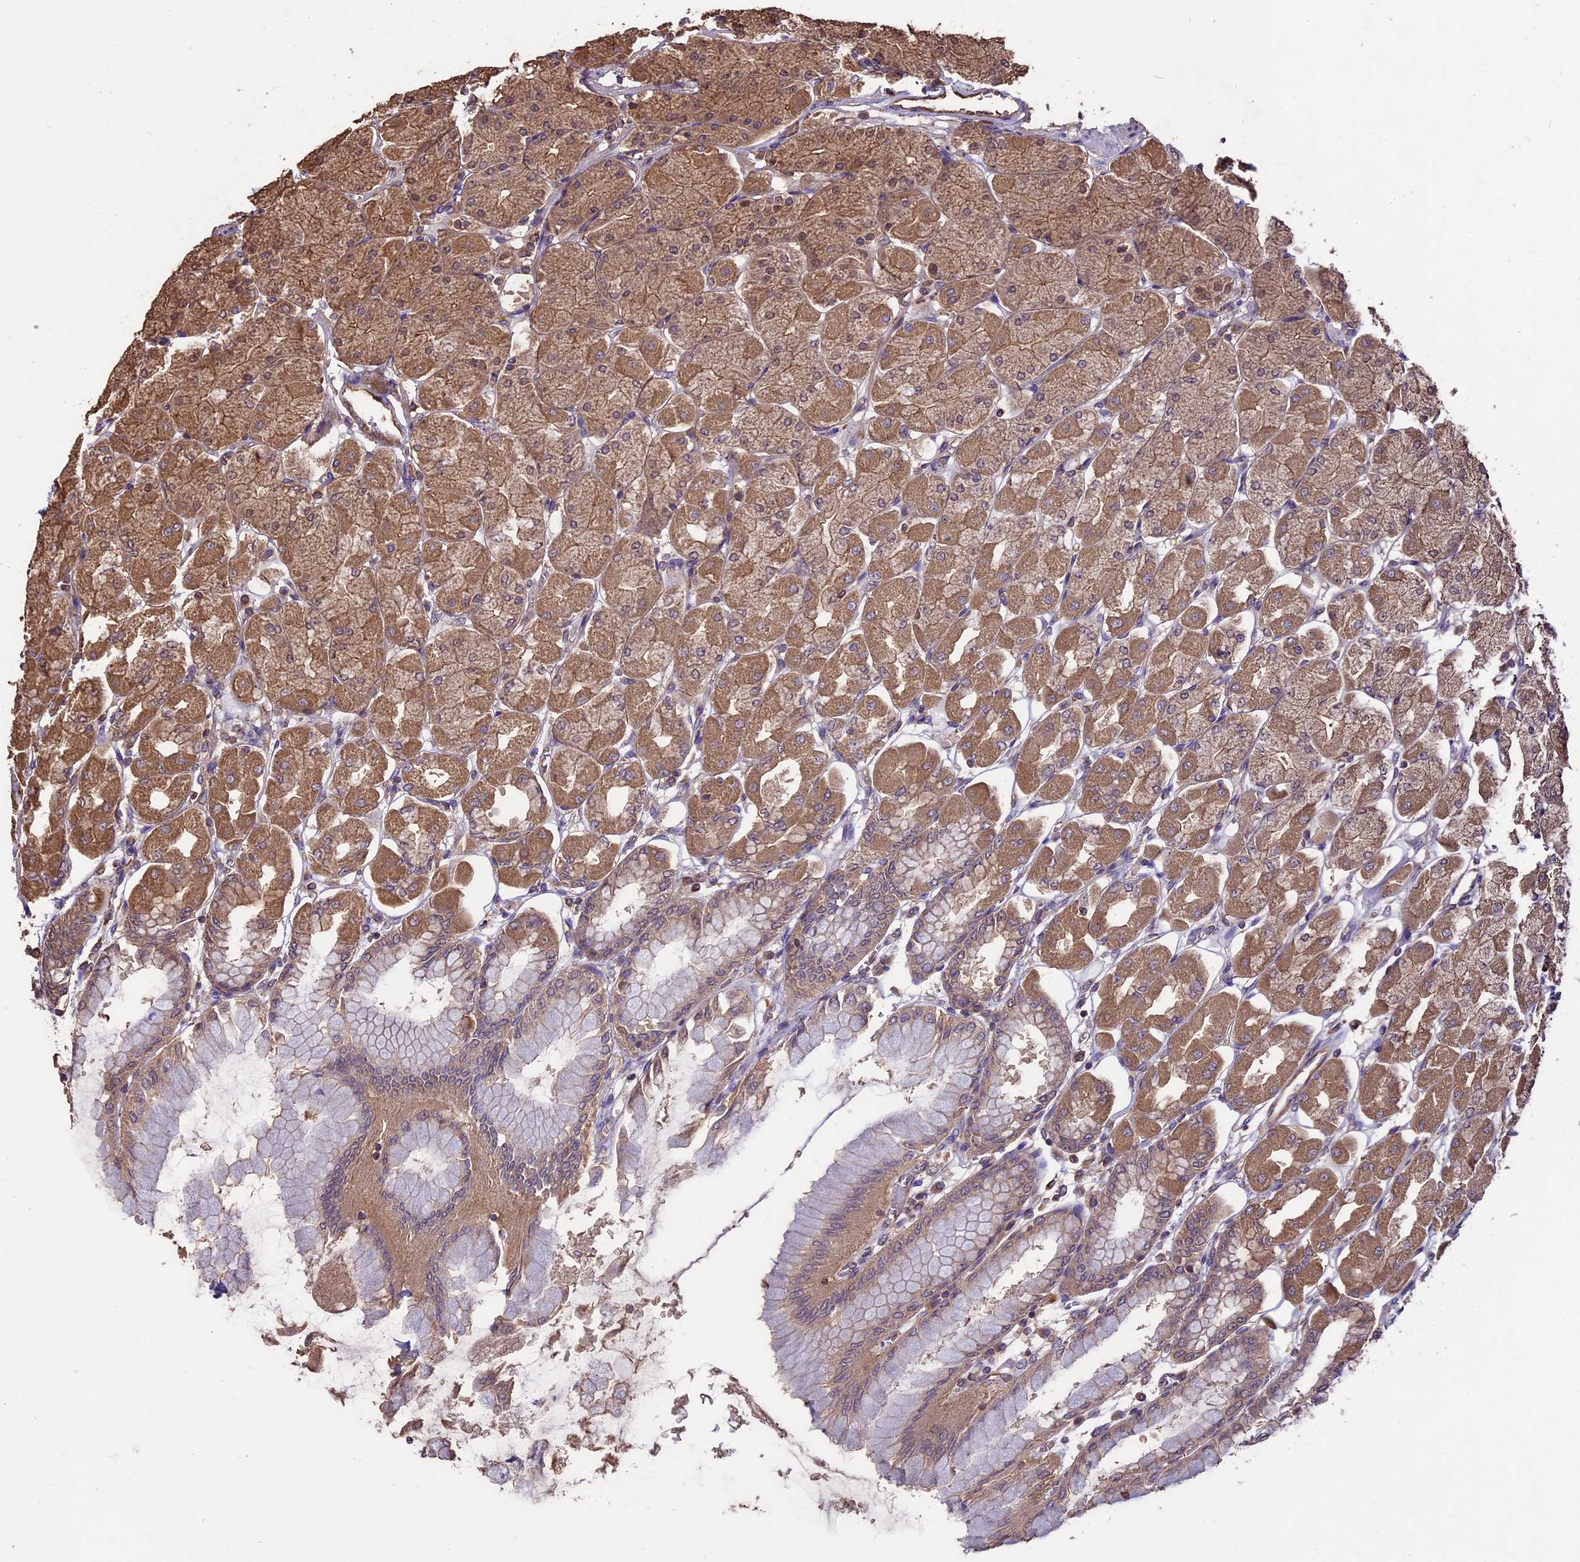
{"staining": {"intensity": "moderate", "quantity": ">75%", "location": "cytoplasmic/membranous"}, "tissue": "stomach", "cell_type": "Glandular cells", "image_type": "normal", "snomed": [{"axis": "morphology", "description": "Normal tissue, NOS"}, {"axis": "topography", "description": "Stomach, upper"}], "caption": "Moderate cytoplasmic/membranous protein expression is seen in approximately >75% of glandular cells in stomach. (DAB IHC with brightfield microscopy, high magnification).", "gene": "TTLL10", "patient": {"sex": "female", "age": 56}}